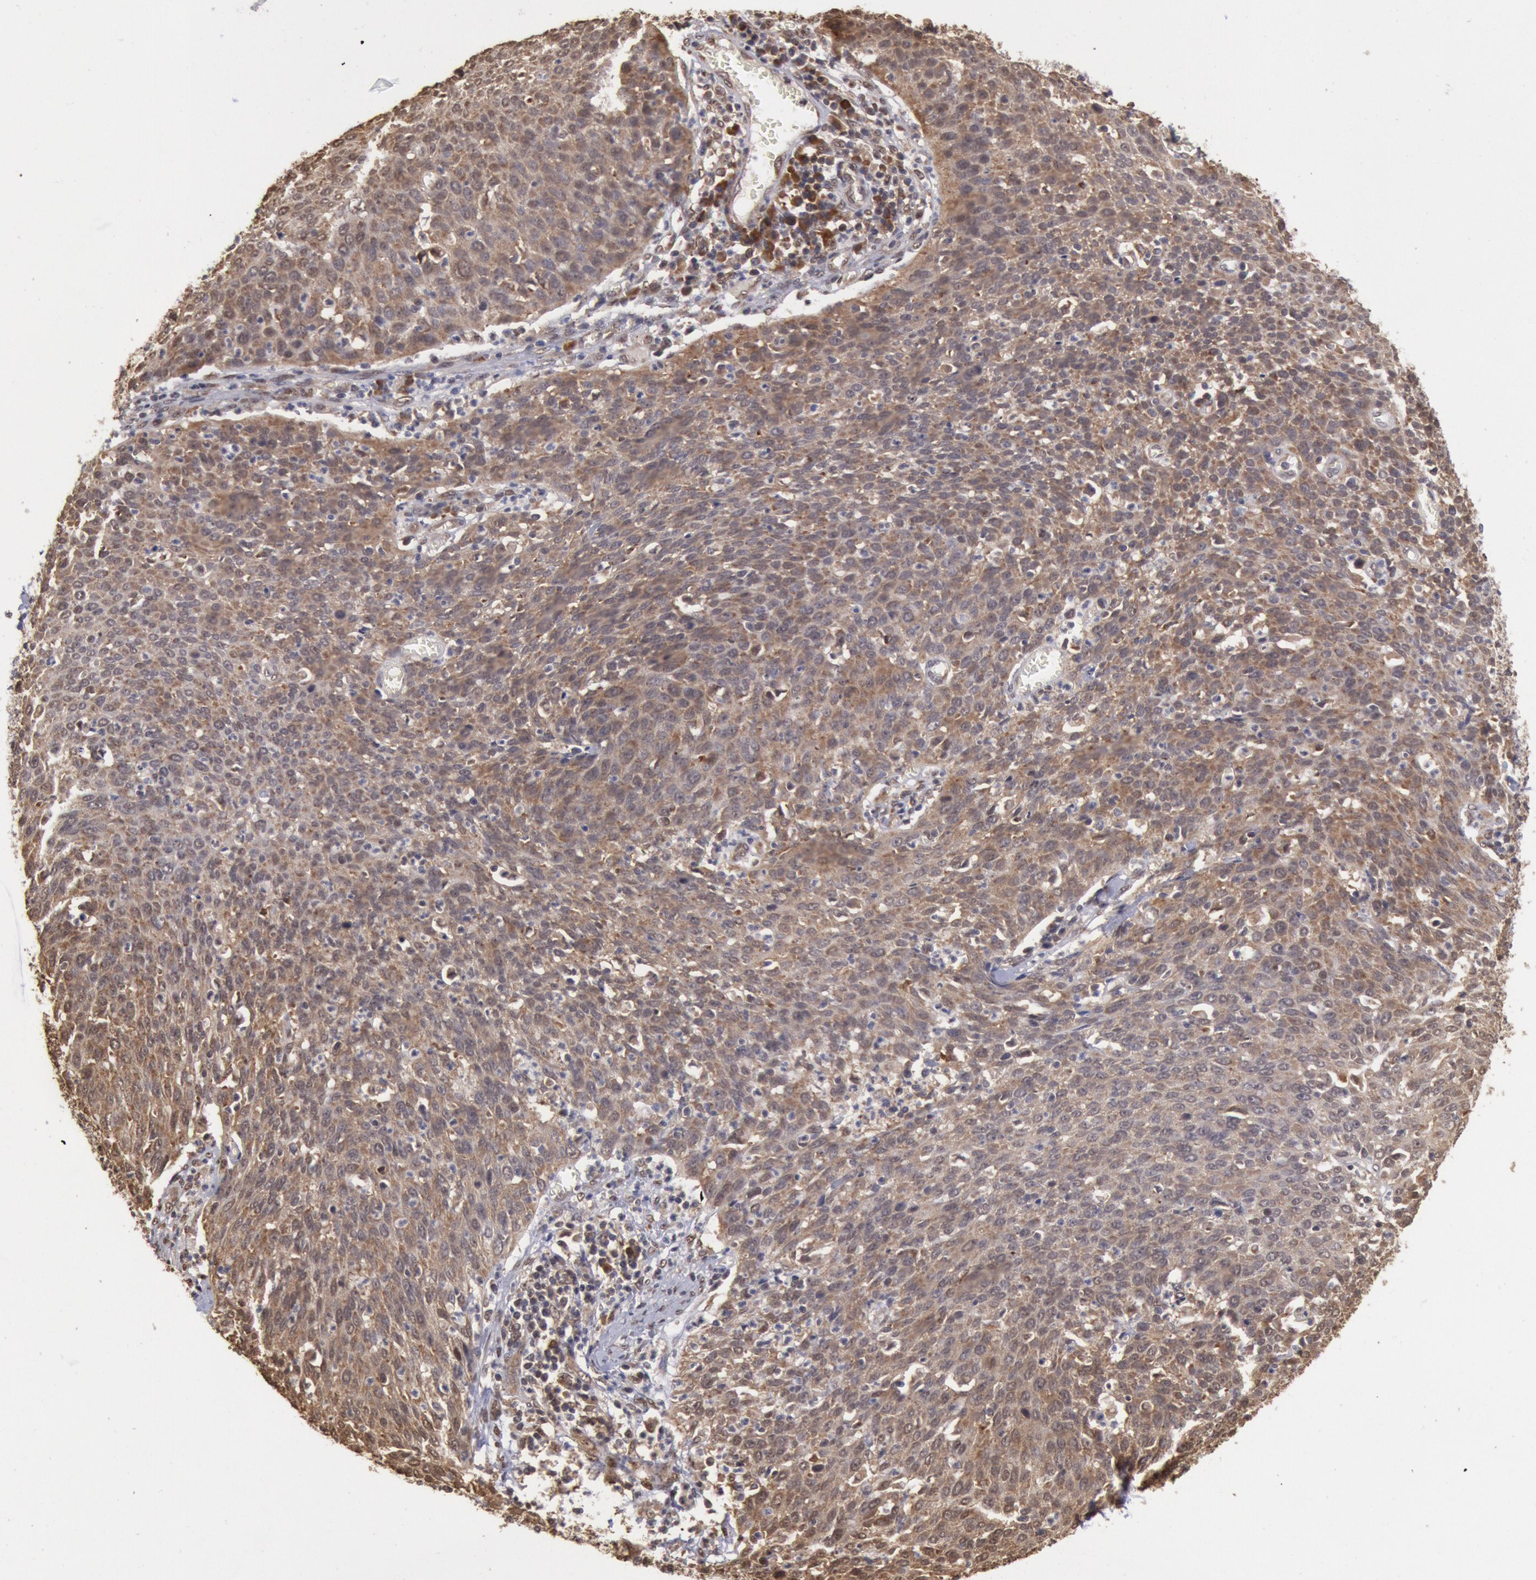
{"staining": {"intensity": "moderate", "quantity": ">75%", "location": "cytoplasmic/membranous,nuclear"}, "tissue": "cervical cancer", "cell_type": "Tumor cells", "image_type": "cancer", "snomed": [{"axis": "morphology", "description": "Squamous cell carcinoma, NOS"}, {"axis": "topography", "description": "Cervix"}], "caption": "Moderate cytoplasmic/membranous and nuclear positivity is appreciated in approximately >75% of tumor cells in cervical squamous cell carcinoma.", "gene": "STX17", "patient": {"sex": "female", "age": 38}}